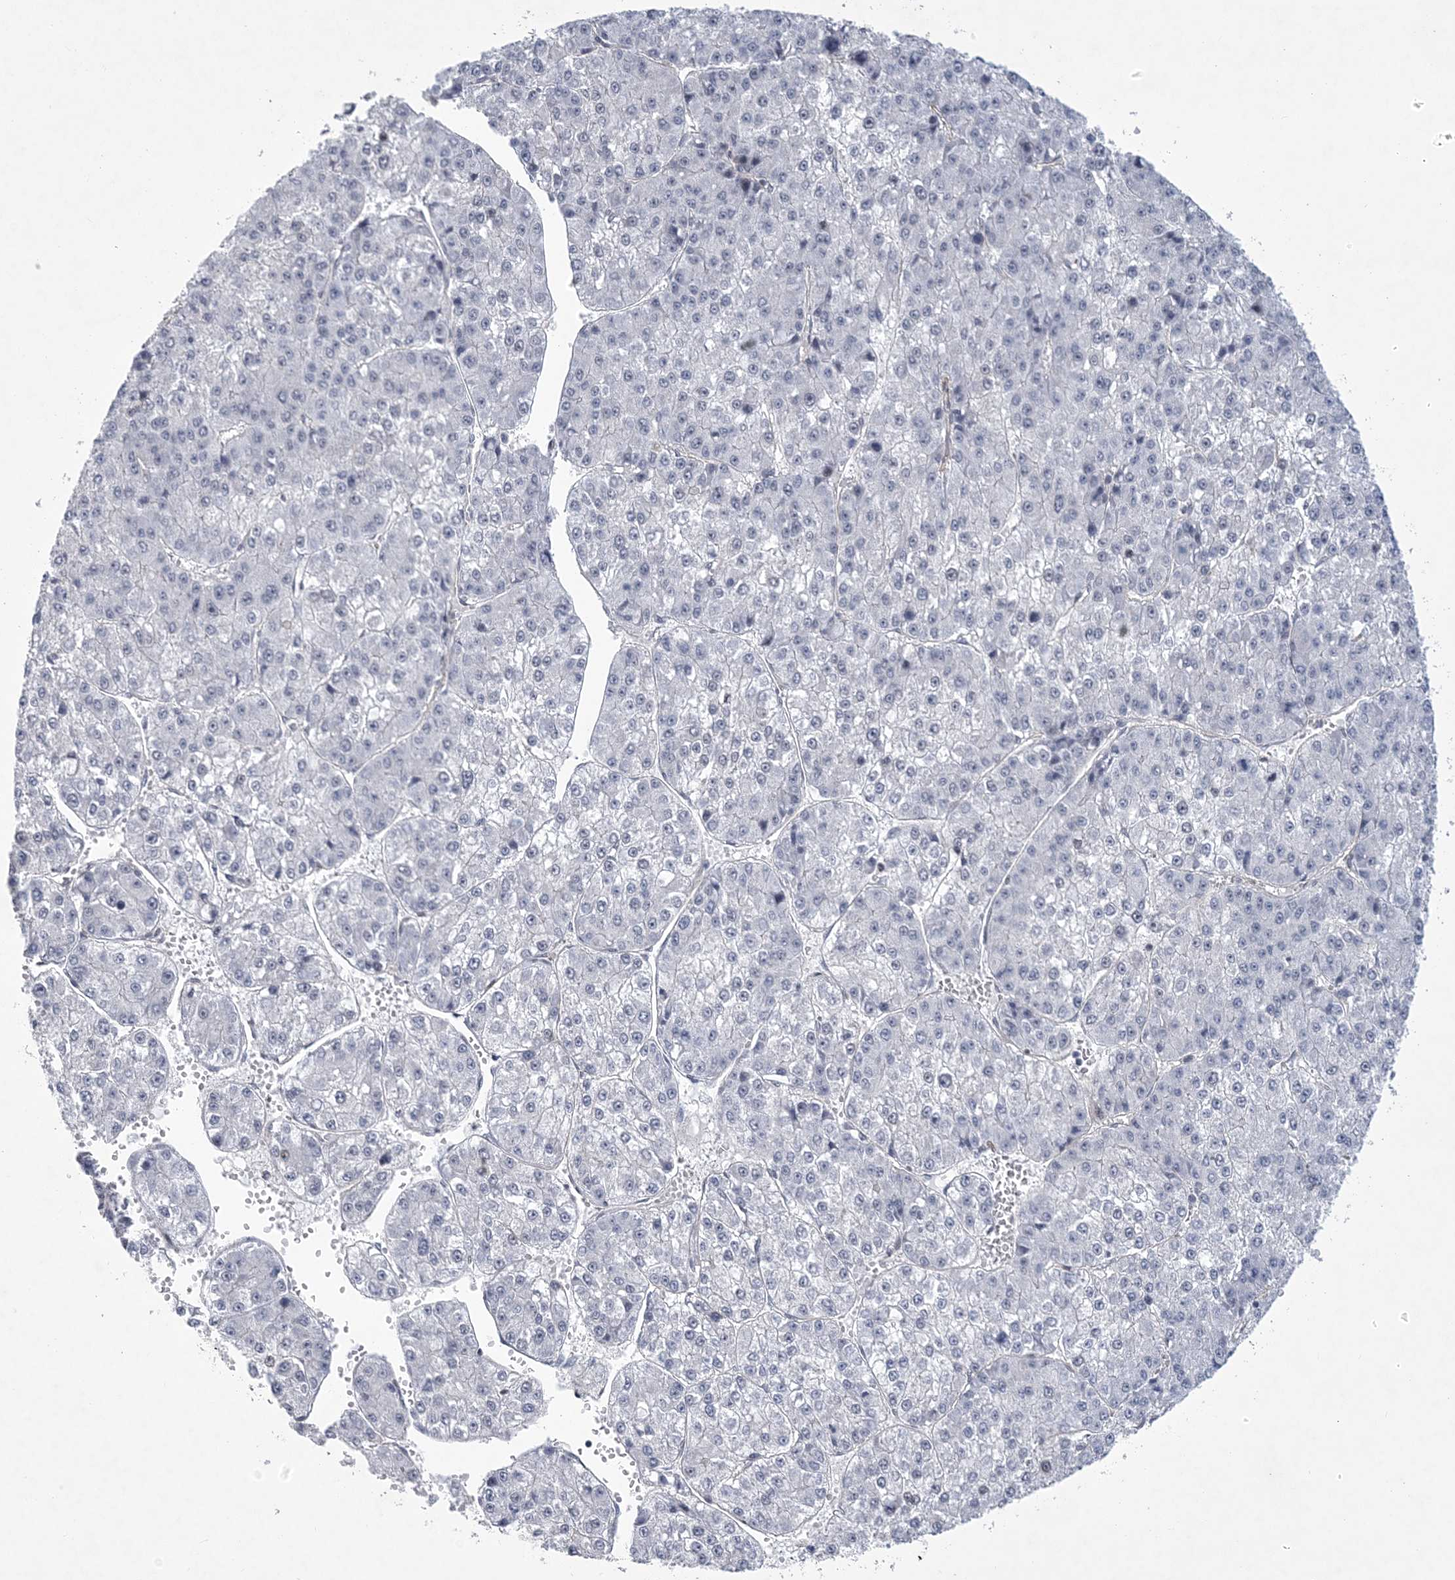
{"staining": {"intensity": "negative", "quantity": "none", "location": "none"}, "tissue": "liver cancer", "cell_type": "Tumor cells", "image_type": "cancer", "snomed": [{"axis": "morphology", "description": "Carcinoma, Hepatocellular, NOS"}, {"axis": "topography", "description": "Liver"}], "caption": "IHC micrograph of neoplastic tissue: hepatocellular carcinoma (liver) stained with DAB (3,3'-diaminobenzidine) exhibits no significant protein expression in tumor cells.", "gene": "HOMEZ", "patient": {"sex": "female", "age": 73}}